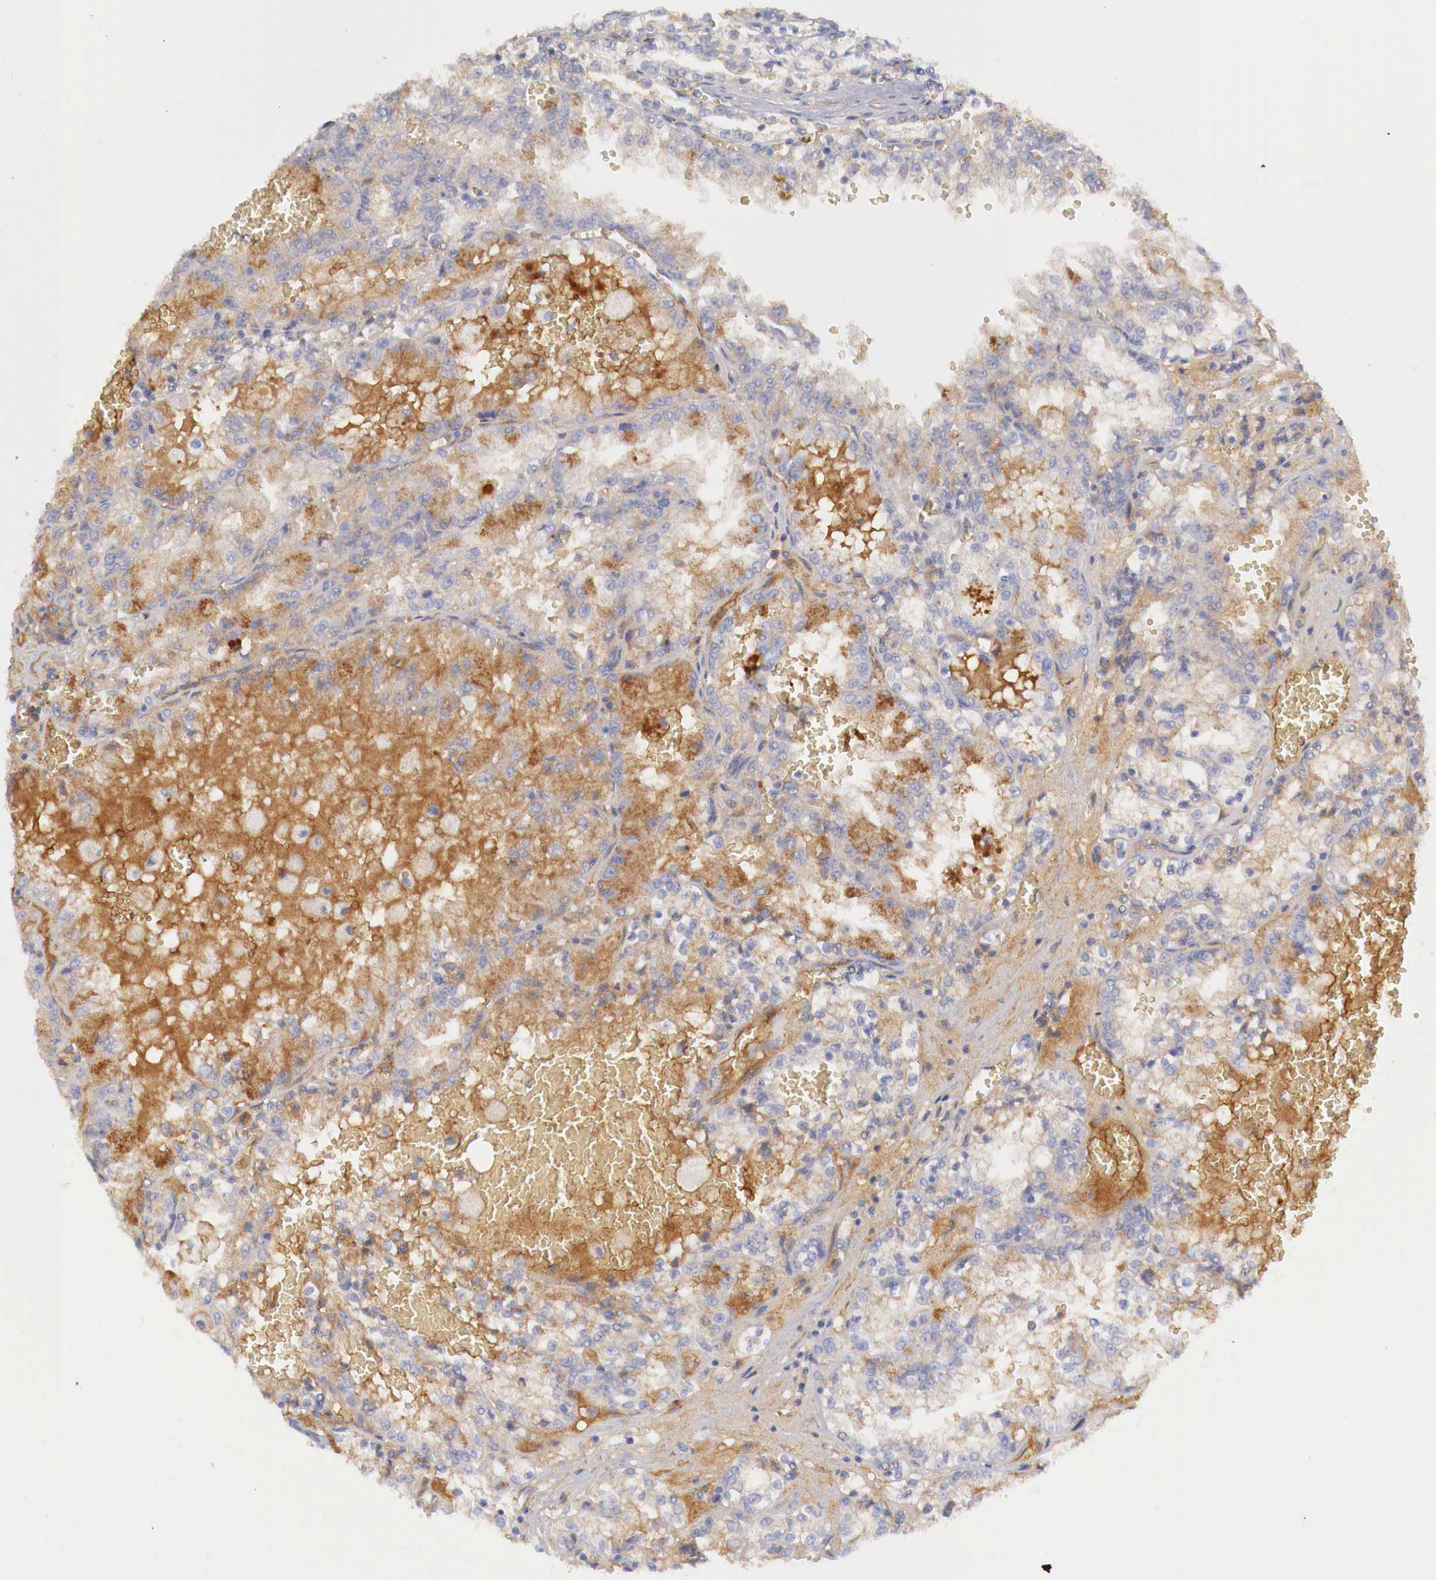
{"staining": {"intensity": "negative", "quantity": "none", "location": "none"}, "tissue": "renal cancer", "cell_type": "Tumor cells", "image_type": "cancer", "snomed": [{"axis": "morphology", "description": "Adenocarcinoma, NOS"}, {"axis": "topography", "description": "Kidney"}], "caption": "Renal adenocarcinoma stained for a protein using IHC exhibits no expression tumor cells.", "gene": "KLHDC7B", "patient": {"sex": "female", "age": 56}}